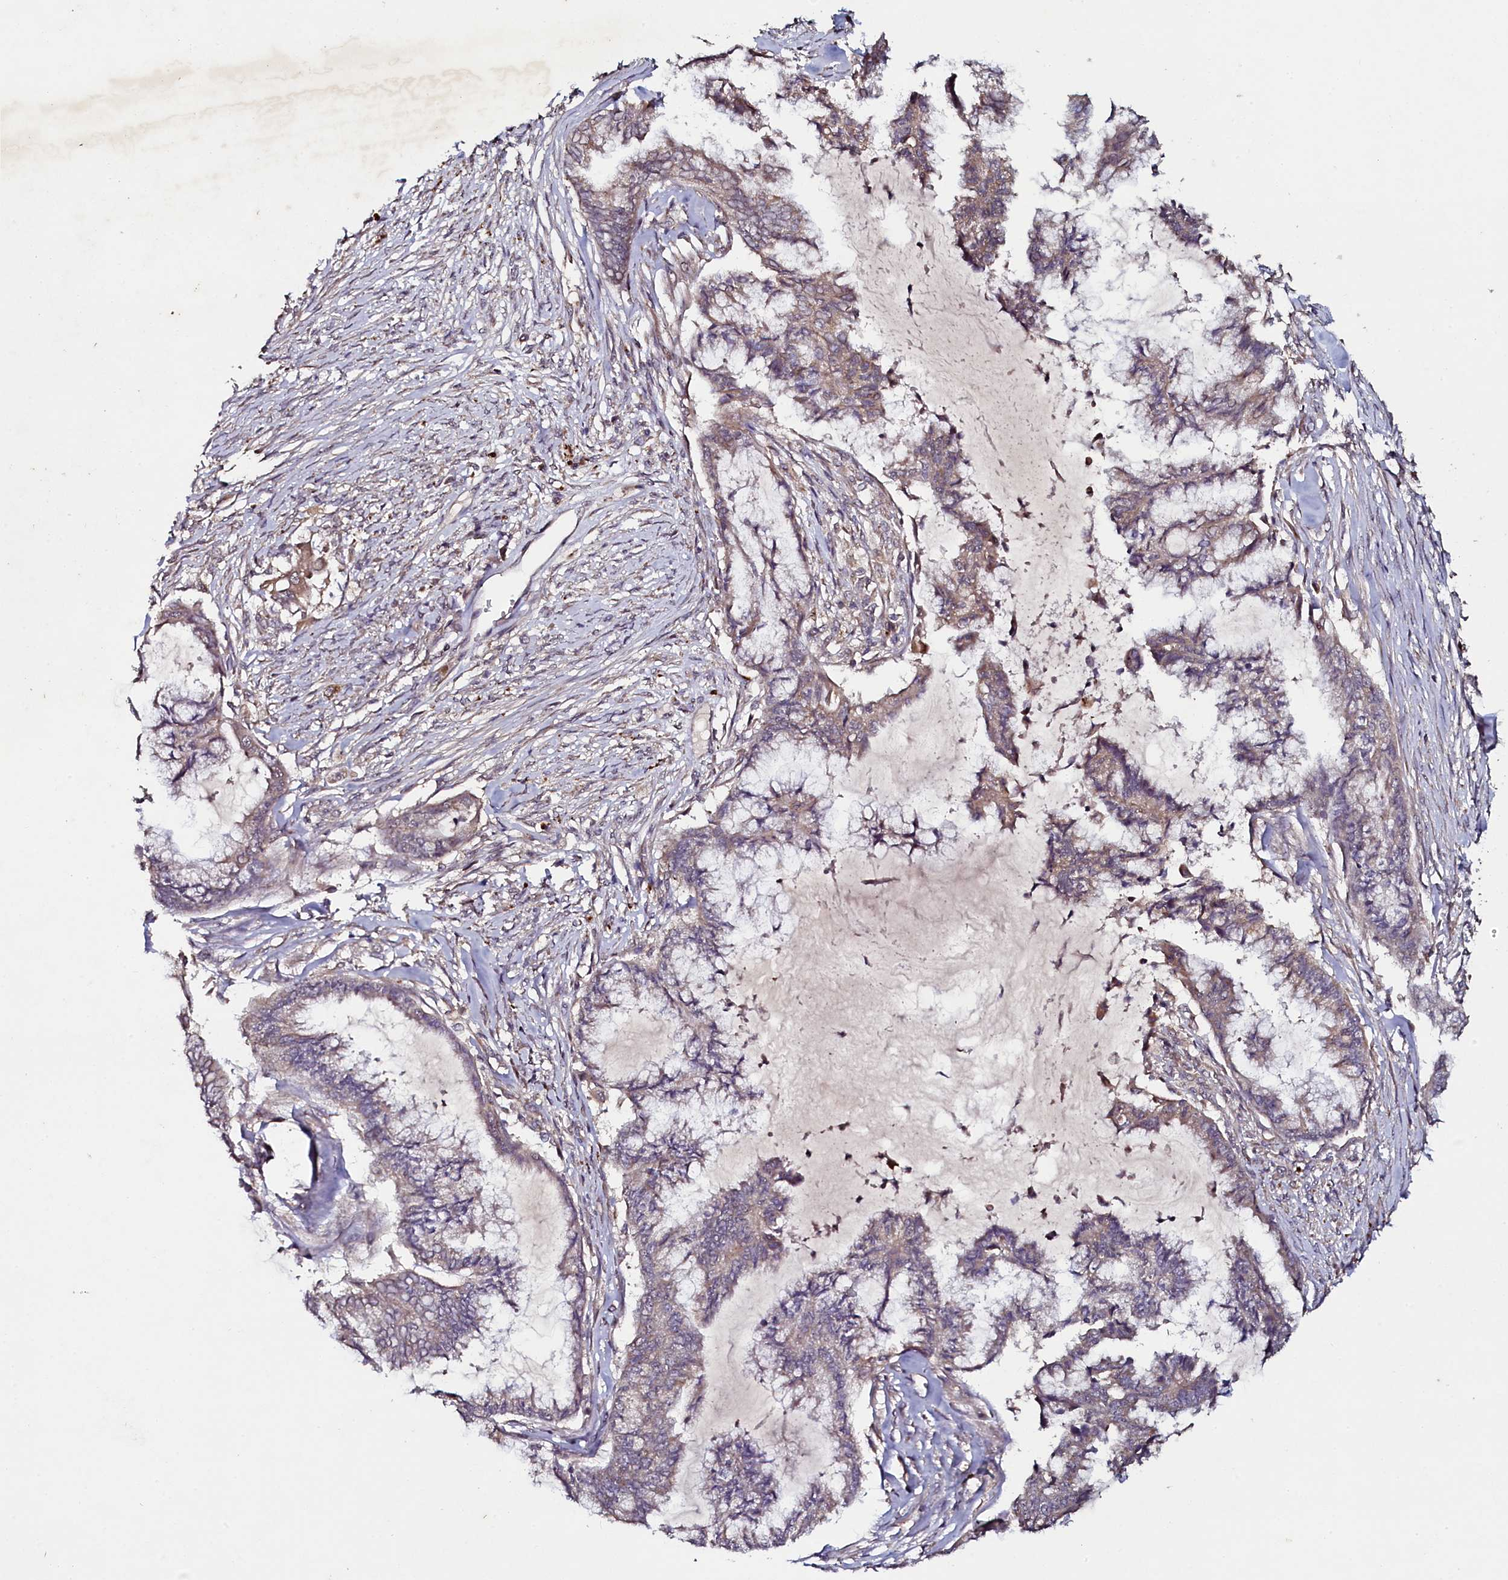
{"staining": {"intensity": "weak", "quantity": ">75%", "location": "cytoplasmic/membranous"}, "tissue": "endometrial cancer", "cell_type": "Tumor cells", "image_type": "cancer", "snomed": [{"axis": "morphology", "description": "Adenocarcinoma, NOS"}, {"axis": "topography", "description": "Endometrium"}], "caption": "Immunohistochemistry (IHC) (DAB) staining of adenocarcinoma (endometrial) exhibits weak cytoplasmic/membranous protein expression in approximately >75% of tumor cells.", "gene": "SEC24C", "patient": {"sex": "female", "age": 86}}